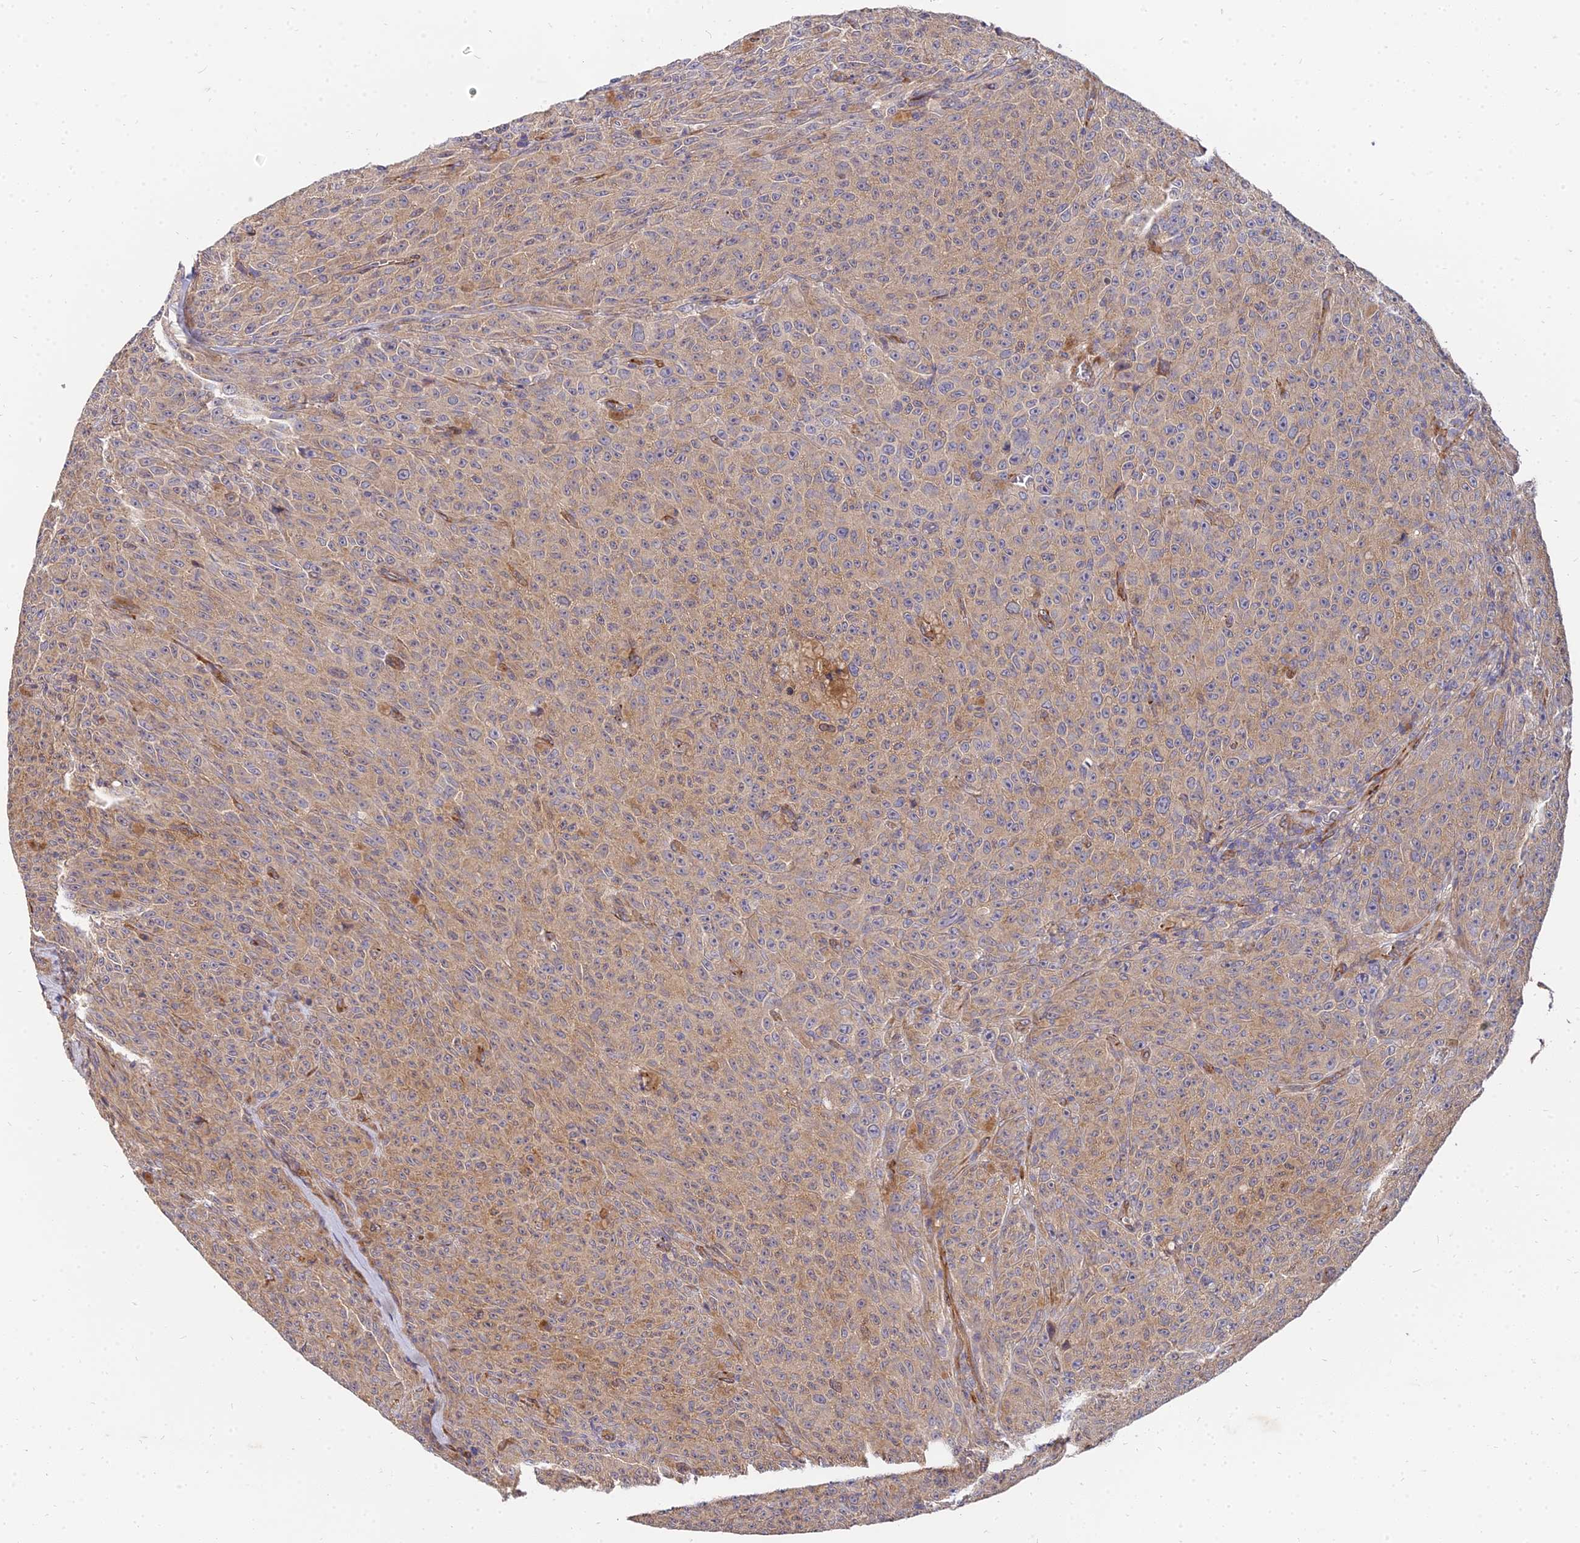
{"staining": {"intensity": "moderate", "quantity": ">75%", "location": "cytoplasmic/membranous"}, "tissue": "melanoma", "cell_type": "Tumor cells", "image_type": "cancer", "snomed": [{"axis": "morphology", "description": "Malignant melanoma, NOS"}, {"axis": "topography", "description": "Skin"}], "caption": "Immunohistochemical staining of human malignant melanoma displays moderate cytoplasmic/membranous protein positivity in about >75% of tumor cells. (DAB IHC with brightfield microscopy, high magnification).", "gene": "ARL8B", "patient": {"sex": "female", "age": 82}}